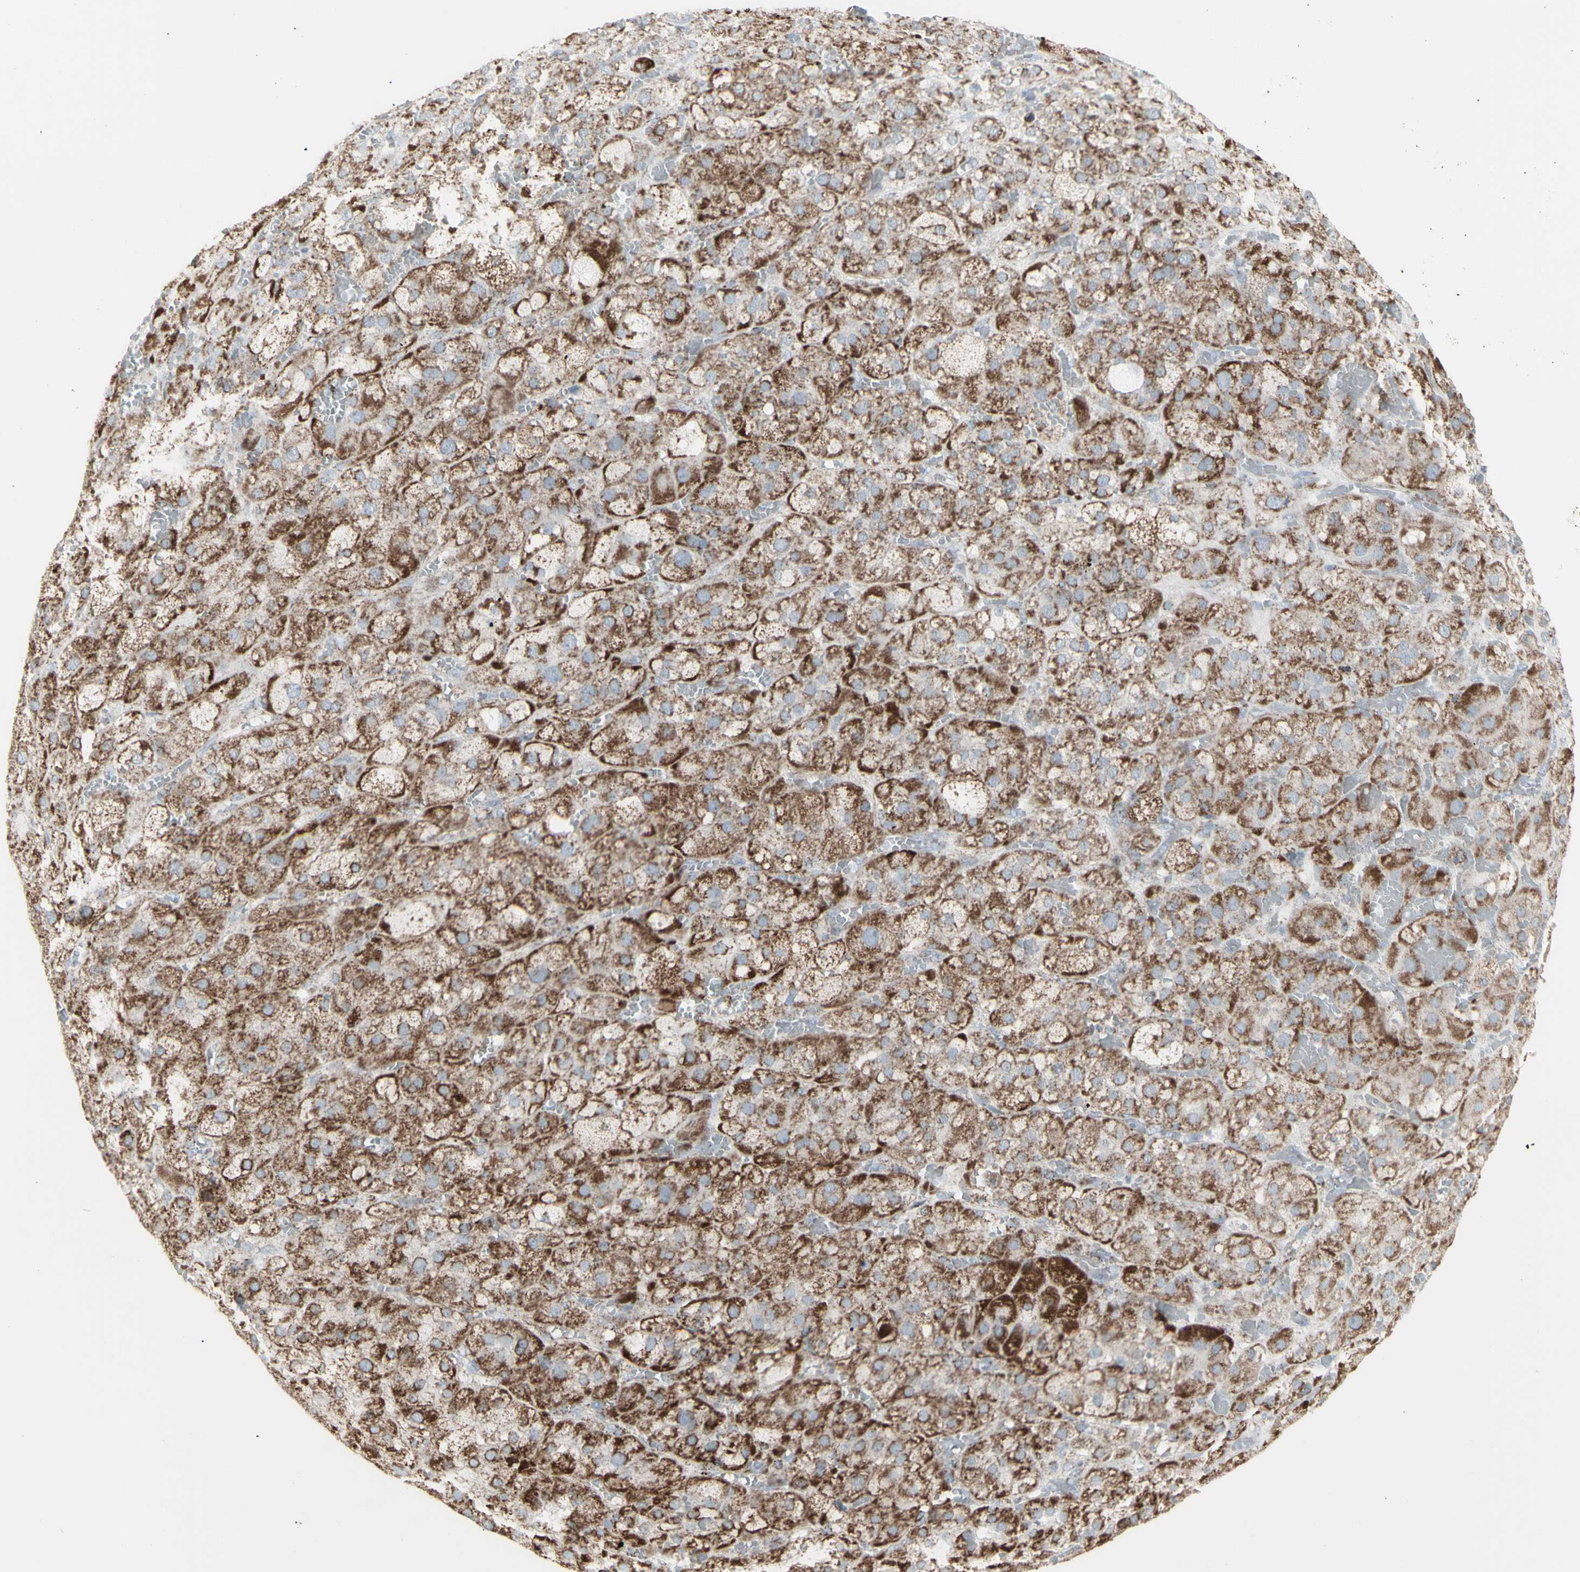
{"staining": {"intensity": "moderate", "quantity": ">75%", "location": "cytoplasmic/membranous"}, "tissue": "adrenal gland", "cell_type": "Glandular cells", "image_type": "normal", "snomed": [{"axis": "morphology", "description": "Normal tissue, NOS"}, {"axis": "topography", "description": "Adrenal gland"}], "caption": "Immunohistochemistry of benign adrenal gland displays medium levels of moderate cytoplasmic/membranous expression in approximately >75% of glandular cells. (Stains: DAB in brown, nuclei in blue, Microscopy: brightfield microscopy at high magnification).", "gene": "PLGRKT", "patient": {"sex": "female", "age": 47}}